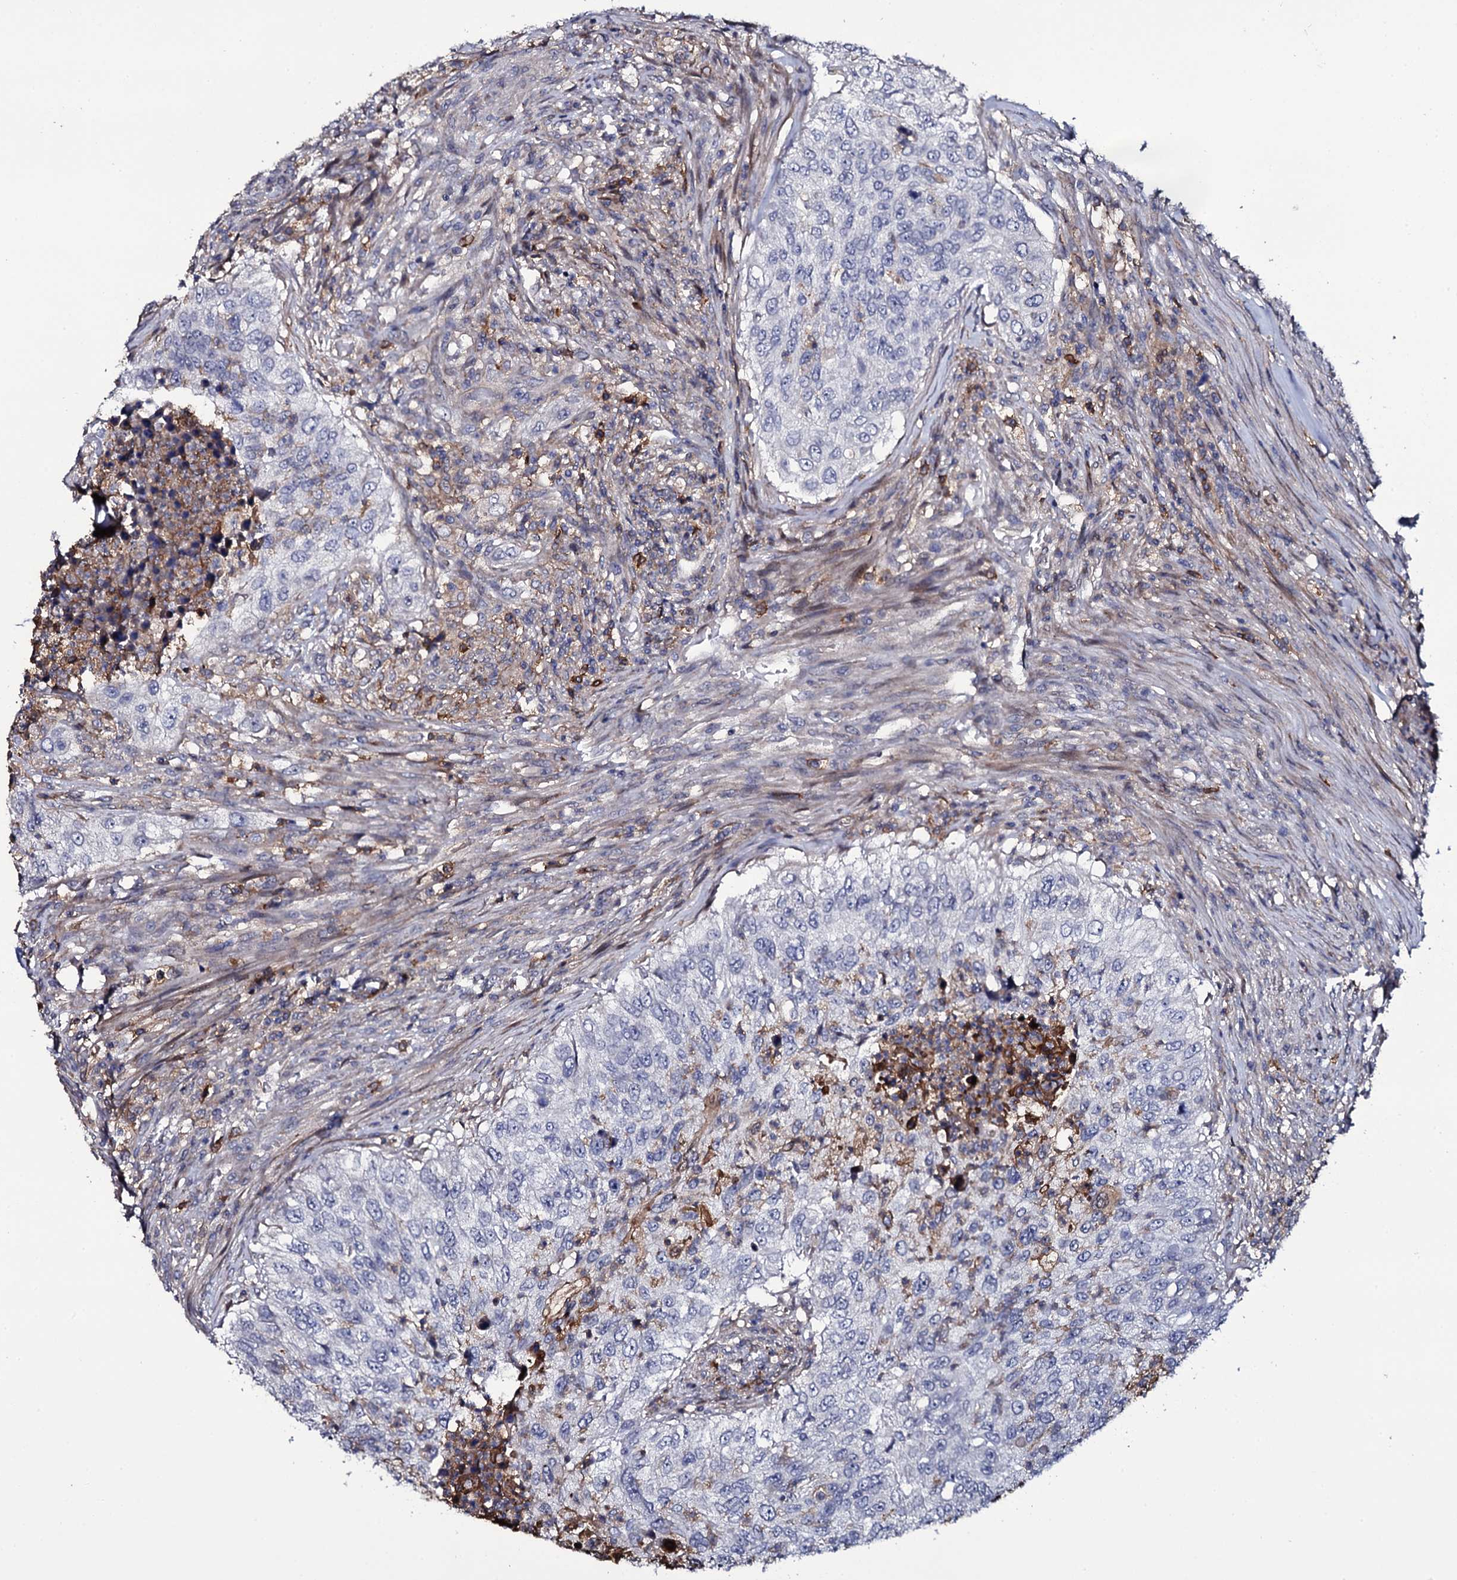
{"staining": {"intensity": "negative", "quantity": "none", "location": "none"}, "tissue": "urothelial cancer", "cell_type": "Tumor cells", "image_type": "cancer", "snomed": [{"axis": "morphology", "description": "Urothelial carcinoma, High grade"}, {"axis": "topography", "description": "Urinary bladder"}], "caption": "Urothelial carcinoma (high-grade) stained for a protein using IHC displays no staining tumor cells.", "gene": "TTC23", "patient": {"sex": "female", "age": 60}}